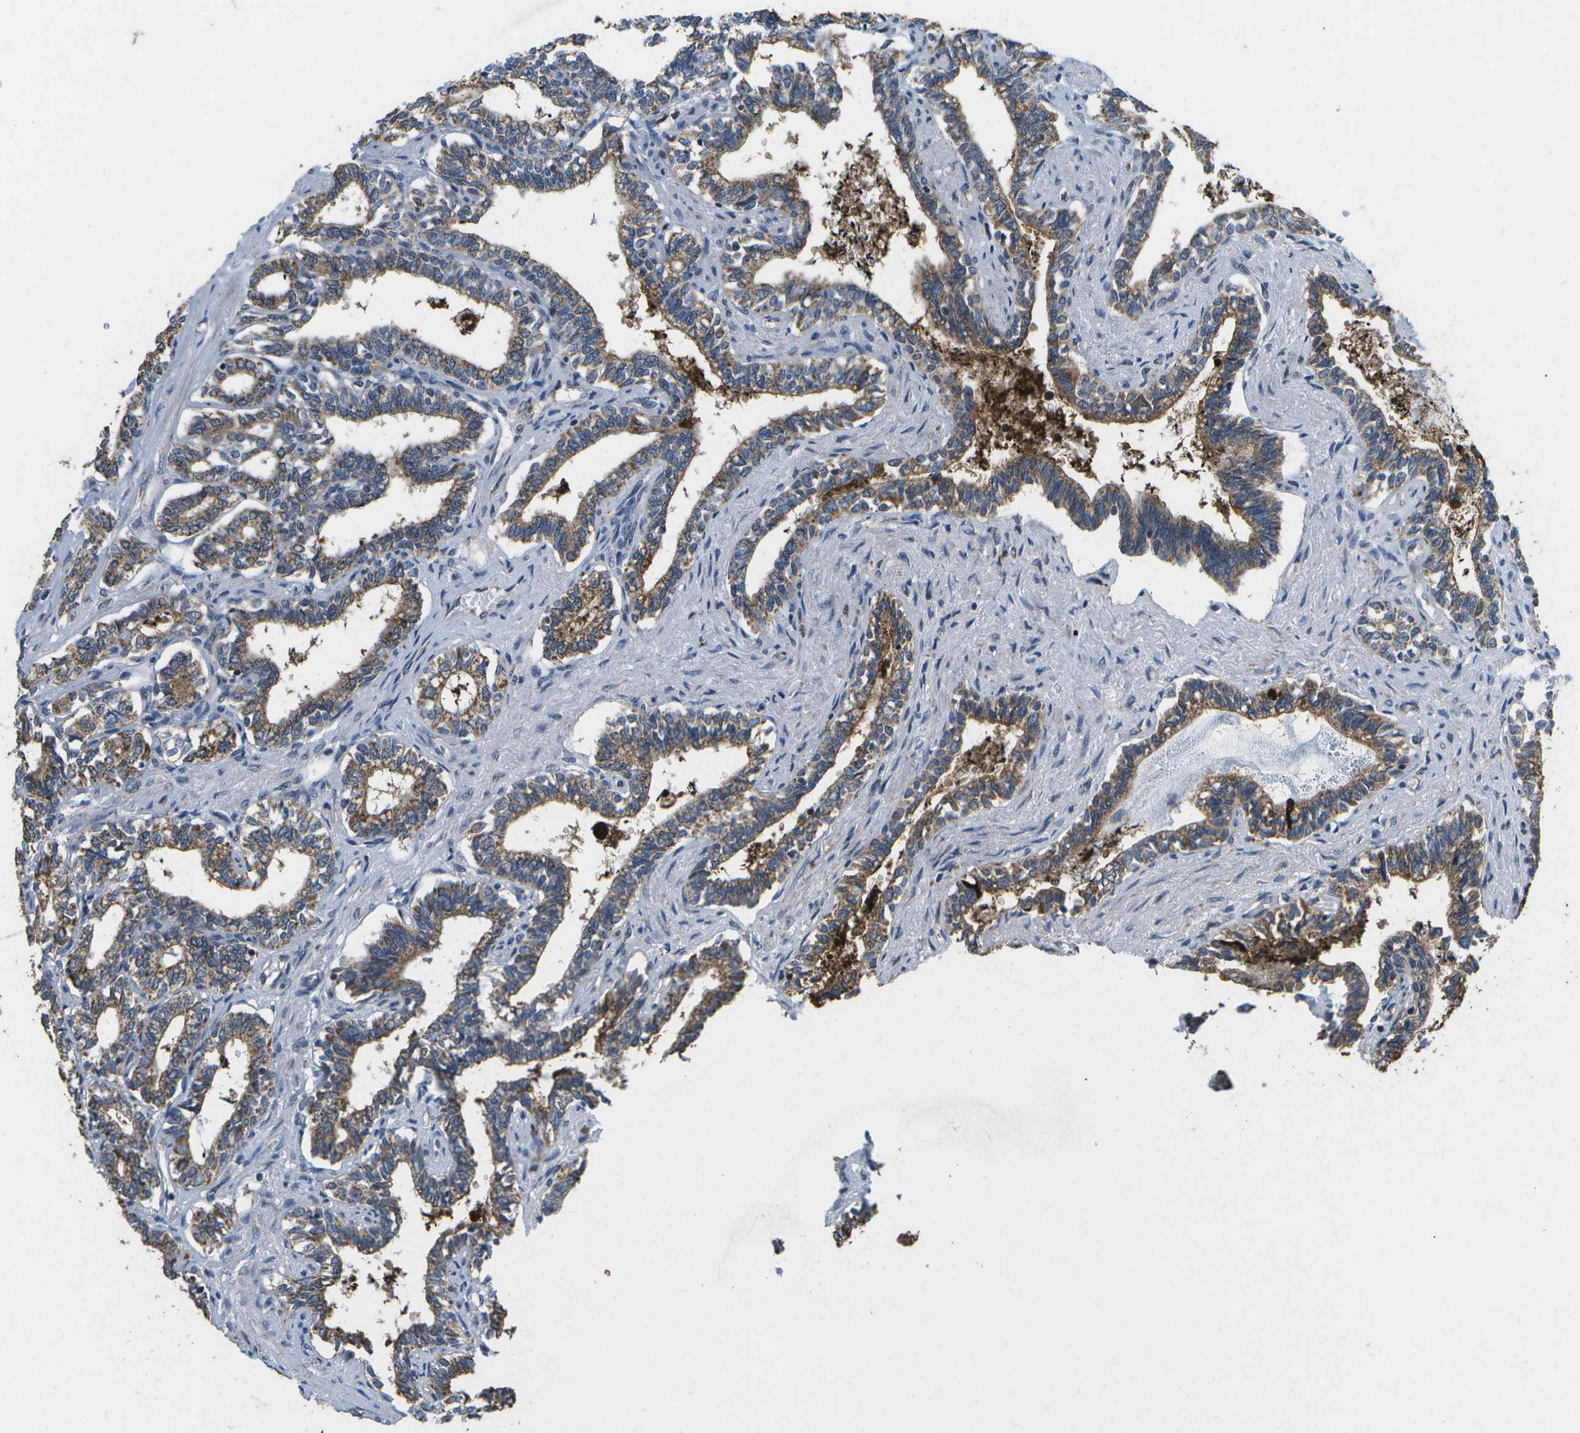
{"staining": {"intensity": "moderate", "quantity": ">75%", "location": "cytoplasmic/membranous"}, "tissue": "seminal vesicle", "cell_type": "Glandular cells", "image_type": "normal", "snomed": [{"axis": "morphology", "description": "Normal tissue, NOS"}, {"axis": "morphology", "description": "Adenocarcinoma, High grade"}, {"axis": "topography", "description": "Prostate"}, {"axis": "topography", "description": "Seminal veicle"}], "caption": "Benign seminal vesicle demonstrates moderate cytoplasmic/membranous positivity in approximately >75% of glandular cells, visualized by immunohistochemistry.", "gene": "GALNT15", "patient": {"sex": "male", "age": 55}}